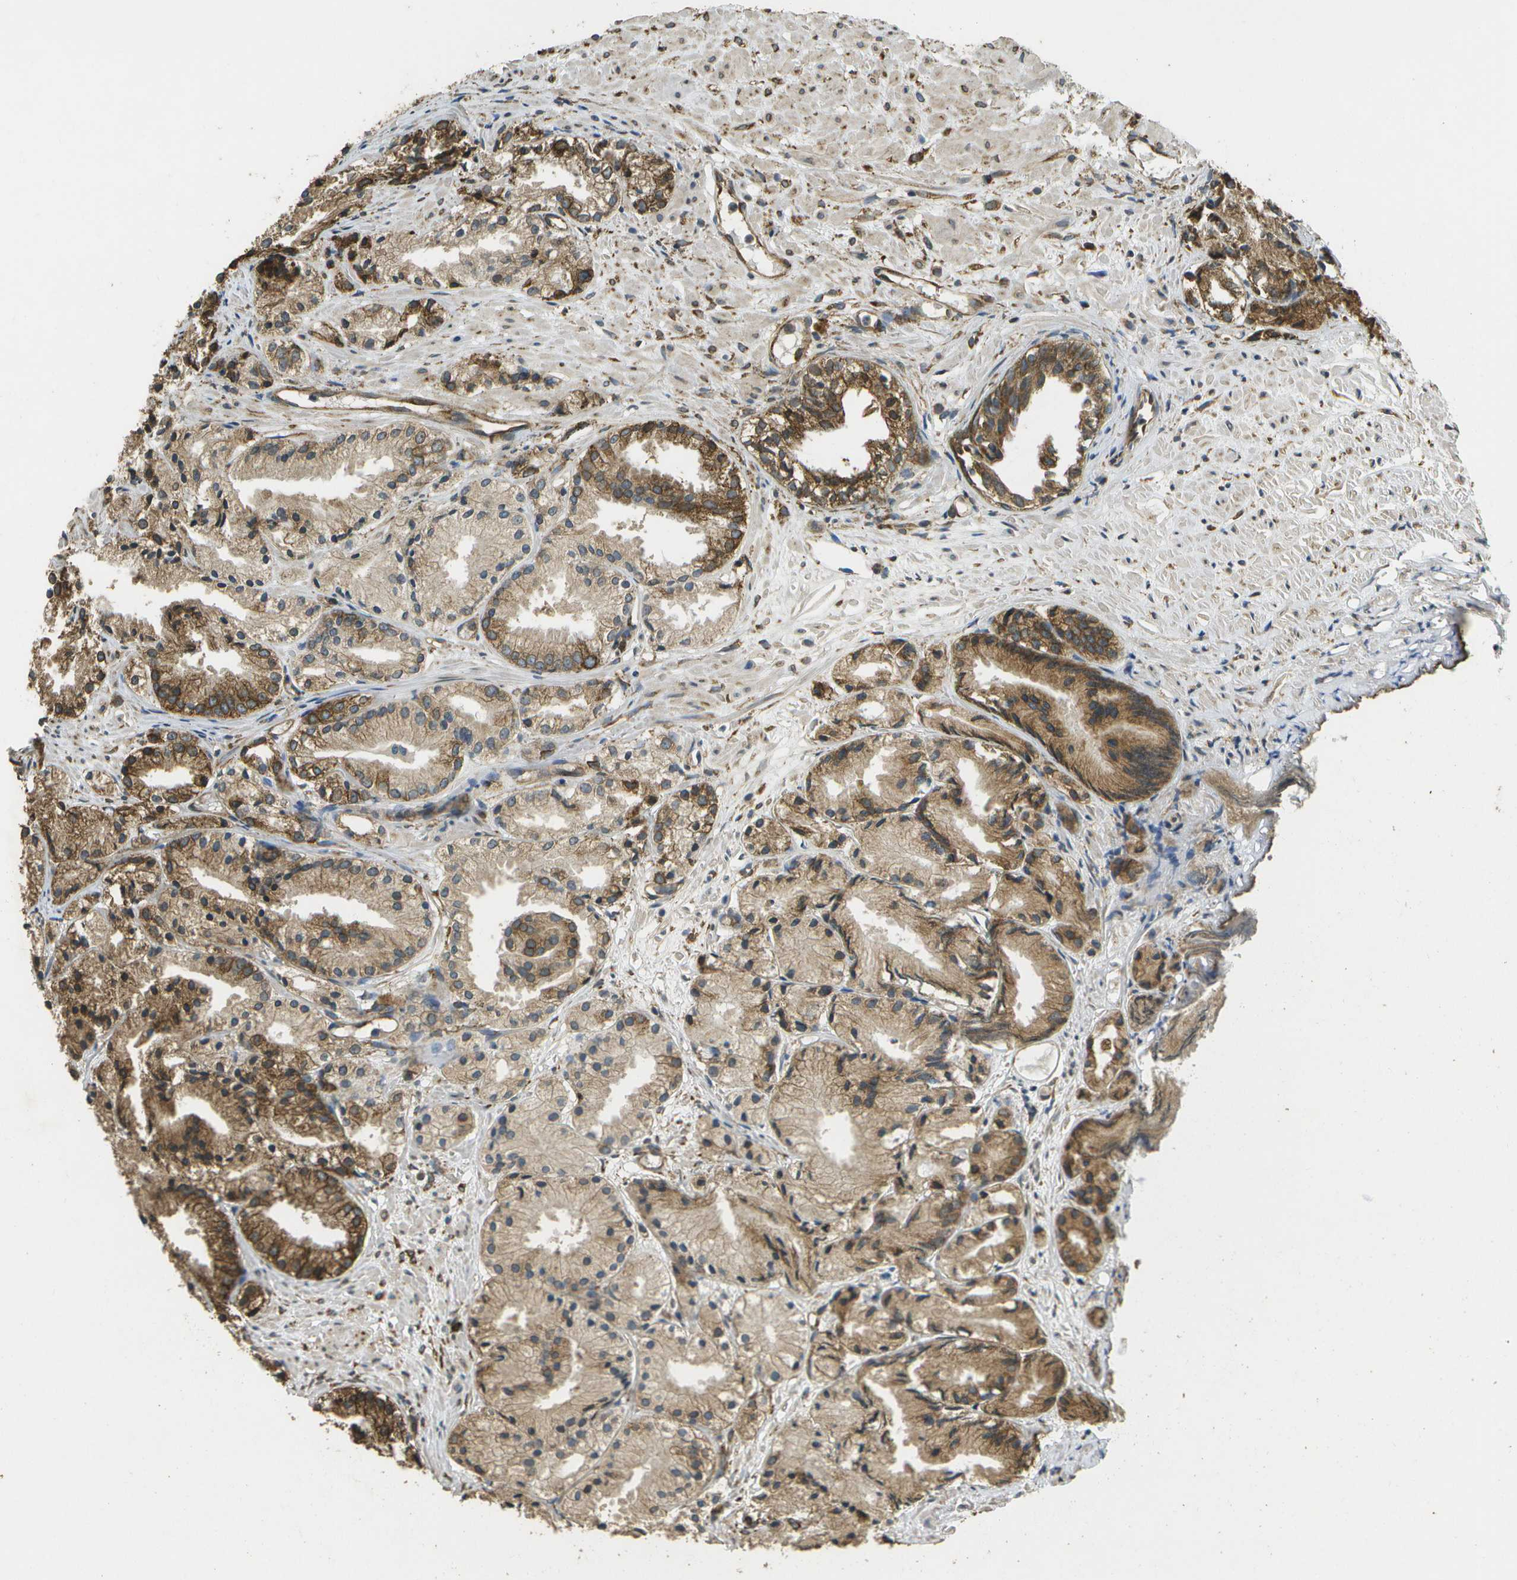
{"staining": {"intensity": "moderate", "quantity": ">75%", "location": "cytoplasmic/membranous"}, "tissue": "prostate cancer", "cell_type": "Tumor cells", "image_type": "cancer", "snomed": [{"axis": "morphology", "description": "Adenocarcinoma, Low grade"}, {"axis": "topography", "description": "Prostate"}], "caption": "This is a histology image of immunohistochemistry (IHC) staining of prostate low-grade adenocarcinoma, which shows moderate positivity in the cytoplasmic/membranous of tumor cells.", "gene": "PDIA4", "patient": {"sex": "male", "age": 72}}